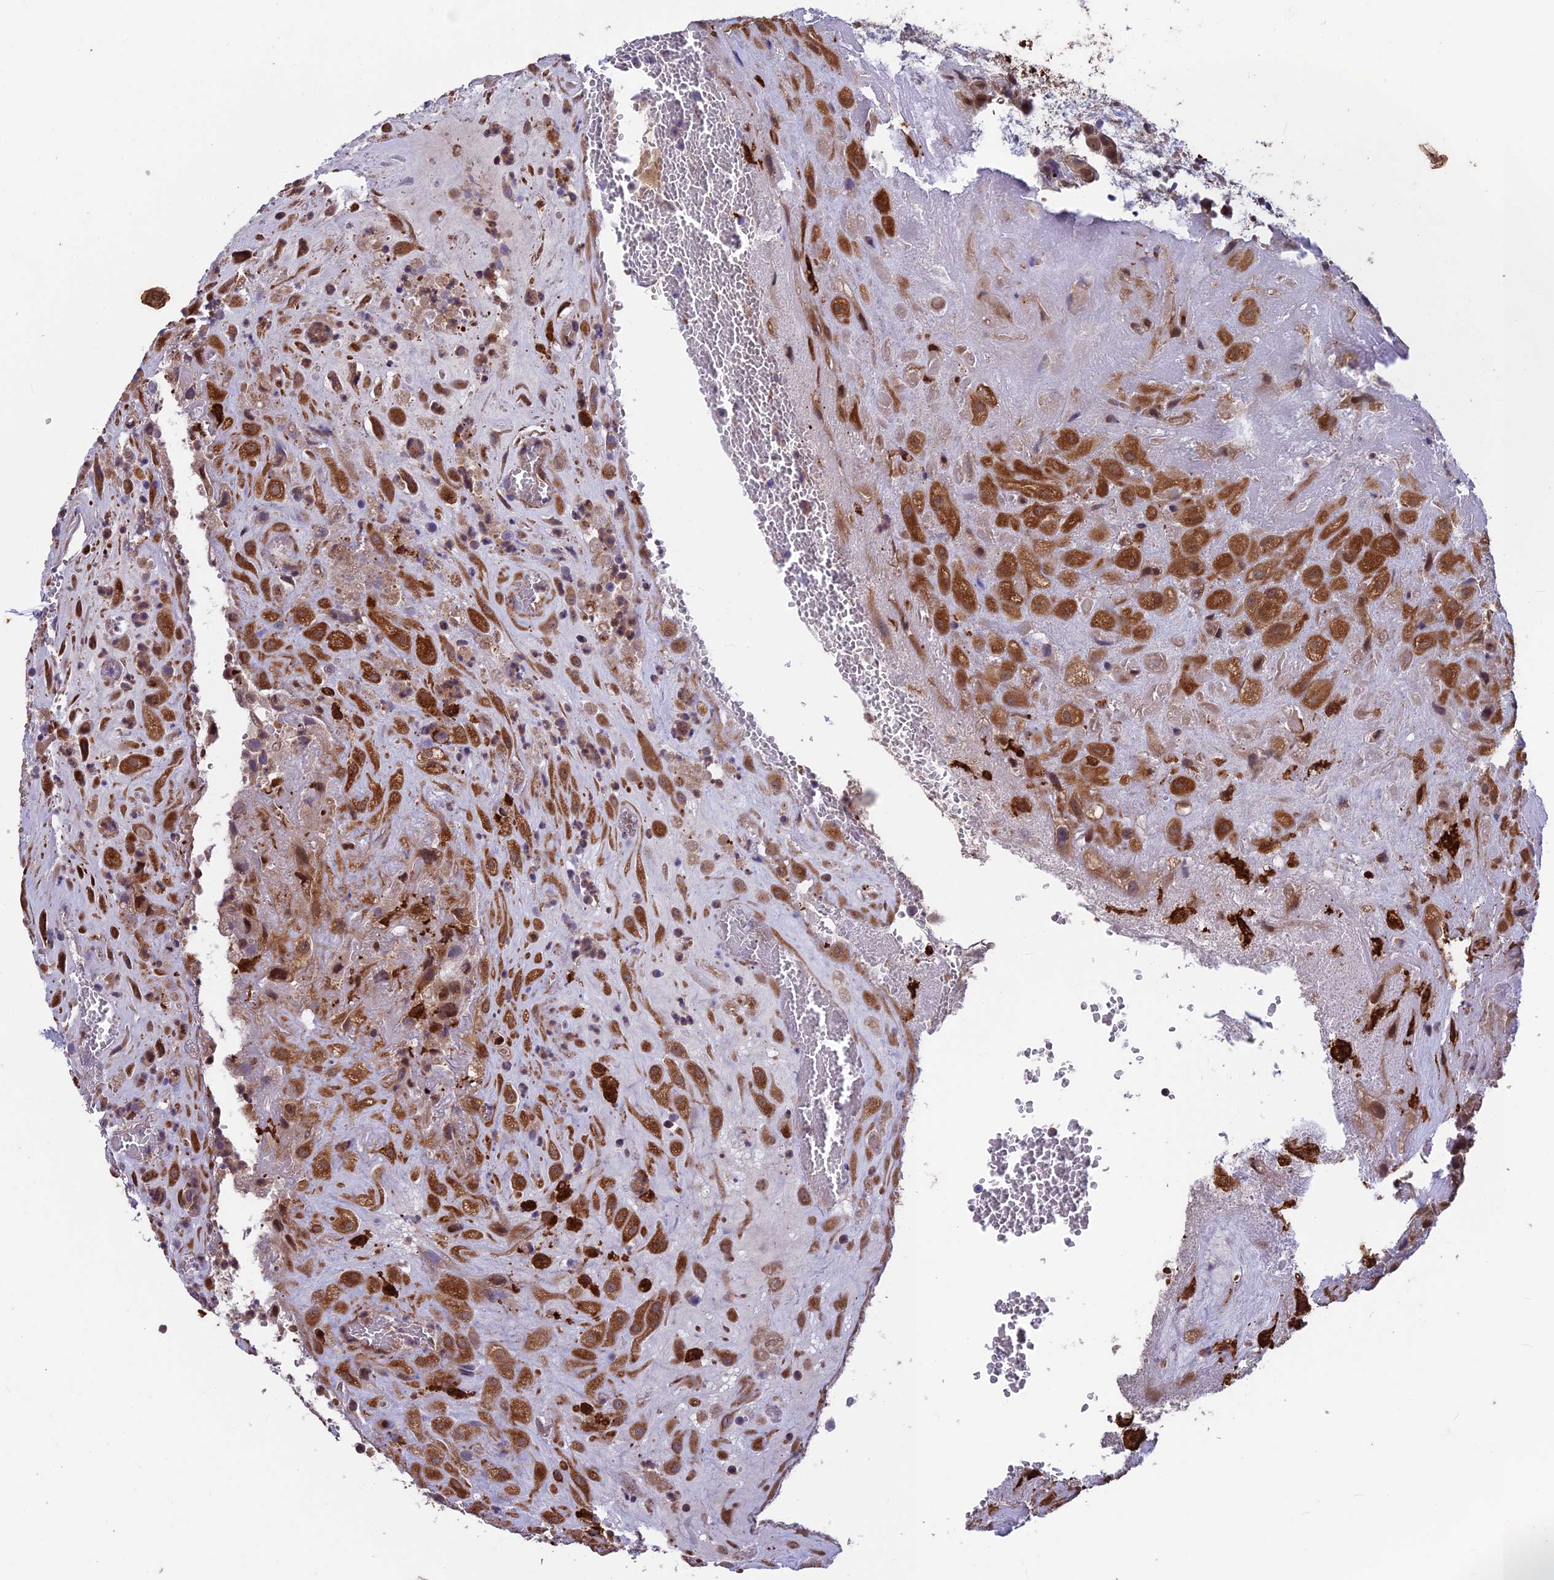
{"staining": {"intensity": "strong", "quantity": ">75%", "location": "cytoplasmic/membranous"}, "tissue": "placenta", "cell_type": "Decidual cells", "image_type": "normal", "snomed": [{"axis": "morphology", "description": "Normal tissue, NOS"}, {"axis": "topography", "description": "Placenta"}], "caption": "Immunohistochemistry (IHC) of benign human placenta exhibits high levels of strong cytoplasmic/membranous expression in approximately >75% of decidual cells.", "gene": "MAST2", "patient": {"sex": "female", "age": 35}}